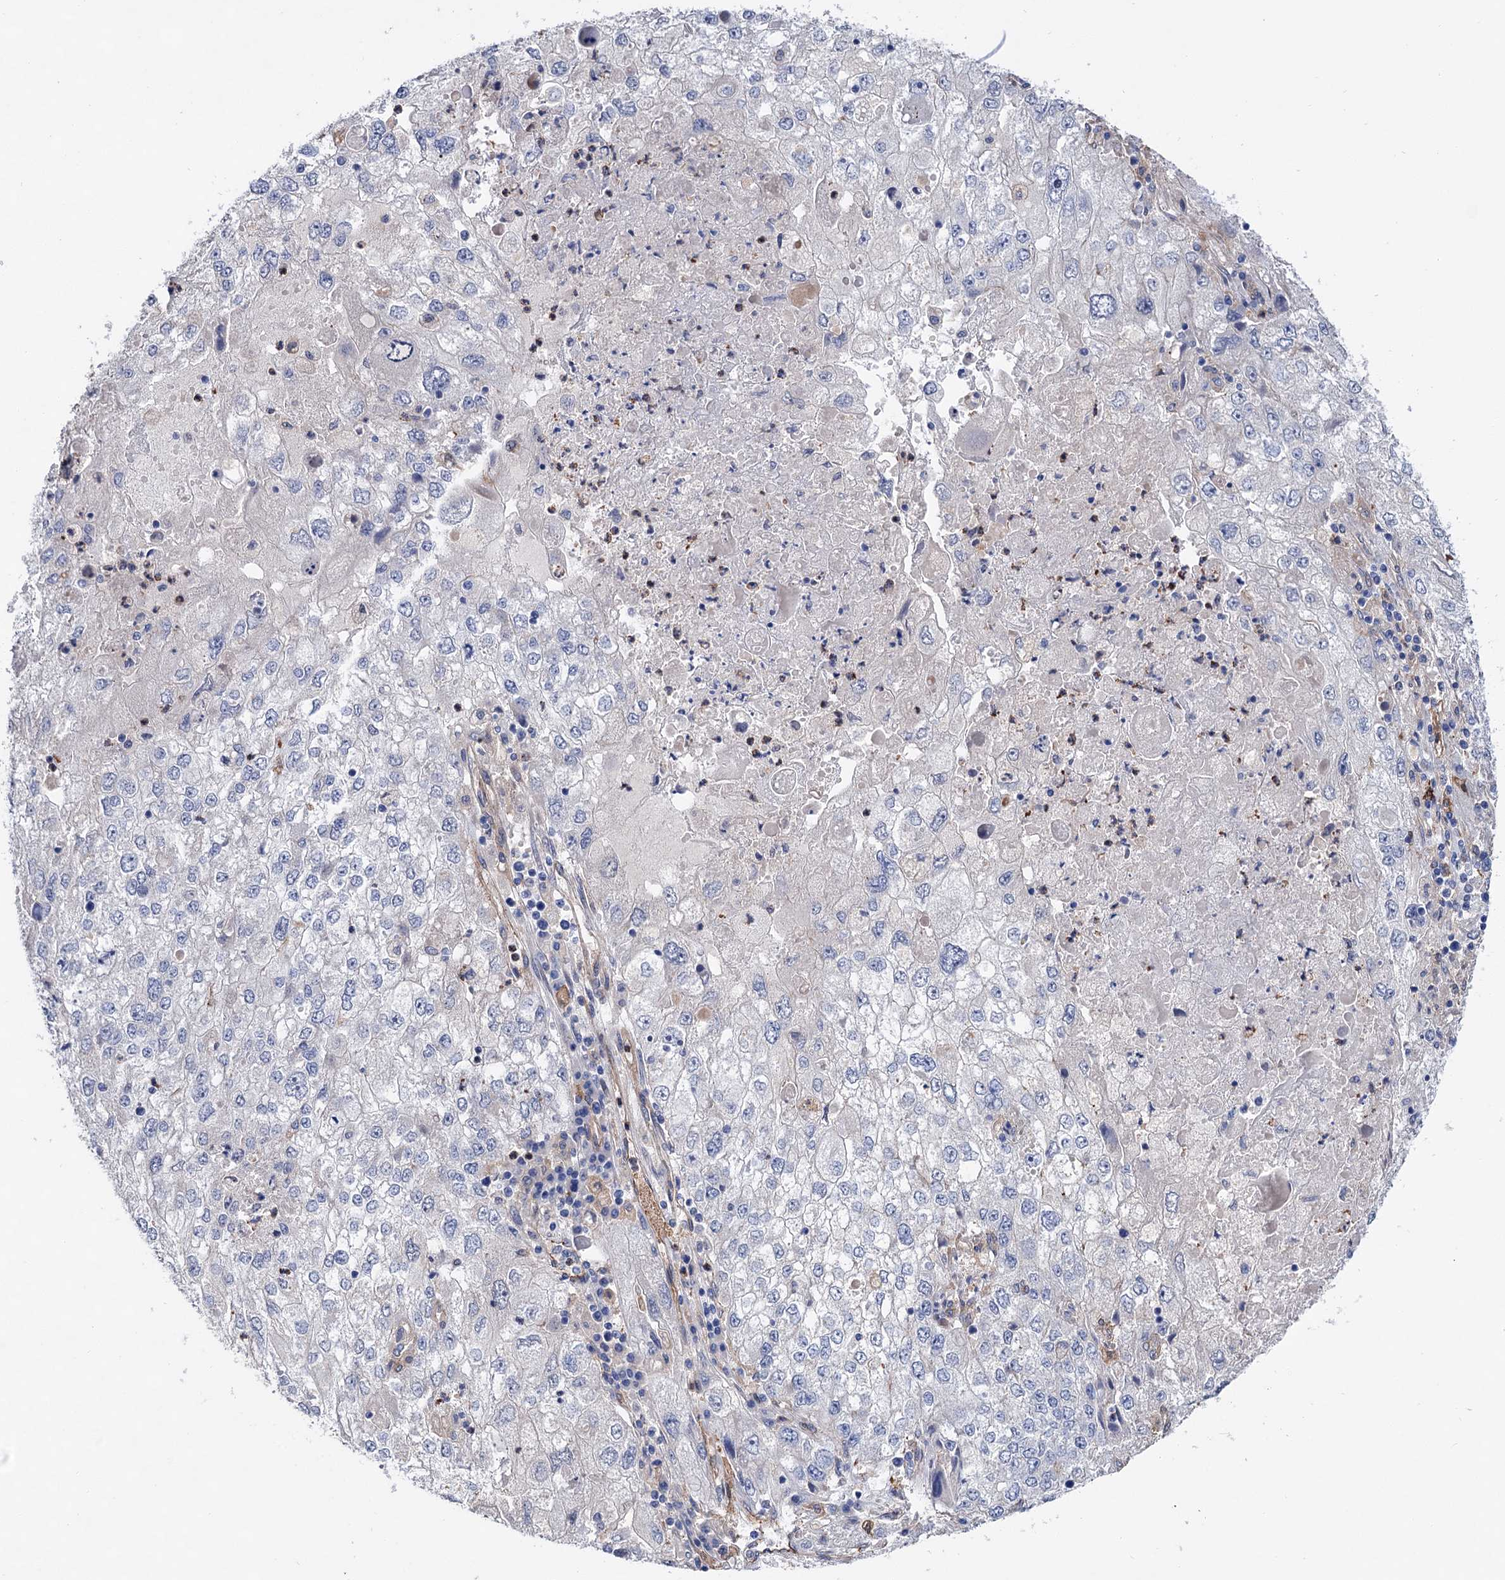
{"staining": {"intensity": "negative", "quantity": "none", "location": "none"}, "tissue": "endometrial cancer", "cell_type": "Tumor cells", "image_type": "cancer", "snomed": [{"axis": "morphology", "description": "Adenocarcinoma, NOS"}, {"axis": "topography", "description": "Endometrium"}], "caption": "This is a histopathology image of IHC staining of endometrial adenocarcinoma, which shows no positivity in tumor cells. (DAB (3,3'-diaminobenzidine) immunohistochemistry (IHC) visualized using brightfield microscopy, high magnification).", "gene": "TMTC3", "patient": {"sex": "female", "age": 49}}